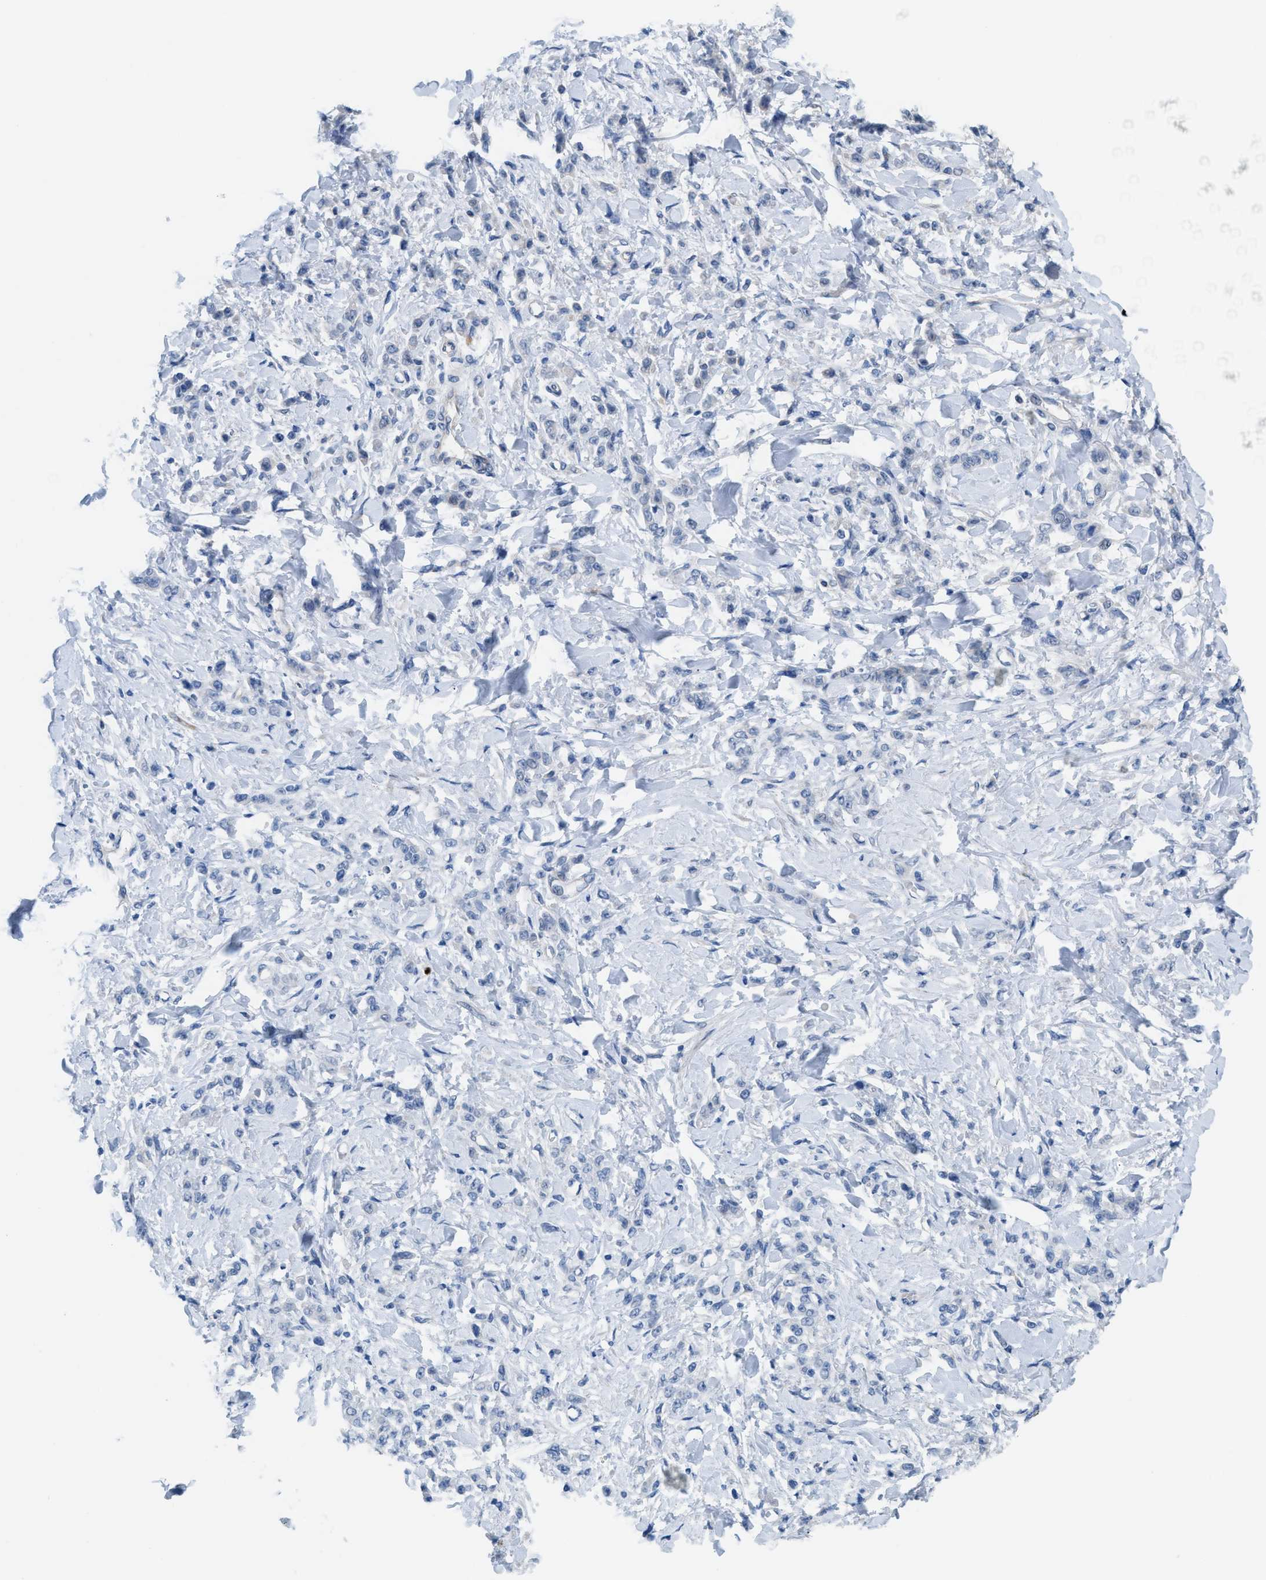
{"staining": {"intensity": "negative", "quantity": "none", "location": "none"}, "tissue": "stomach cancer", "cell_type": "Tumor cells", "image_type": "cancer", "snomed": [{"axis": "morphology", "description": "Normal tissue, NOS"}, {"axis": "morphology", "description": "Adenocarcinoma, NOS"}, {"axis": "topography", "description": "Stomach"}], "caption": "Photomicrograph shows no significant protein staining in tumor cells of adenocarcinoma (stomach). (Brightfield microscopy of DAB IHC at high magnification).", "gene": "MPP3", "patient": {"sex": "male", "age": 82}}